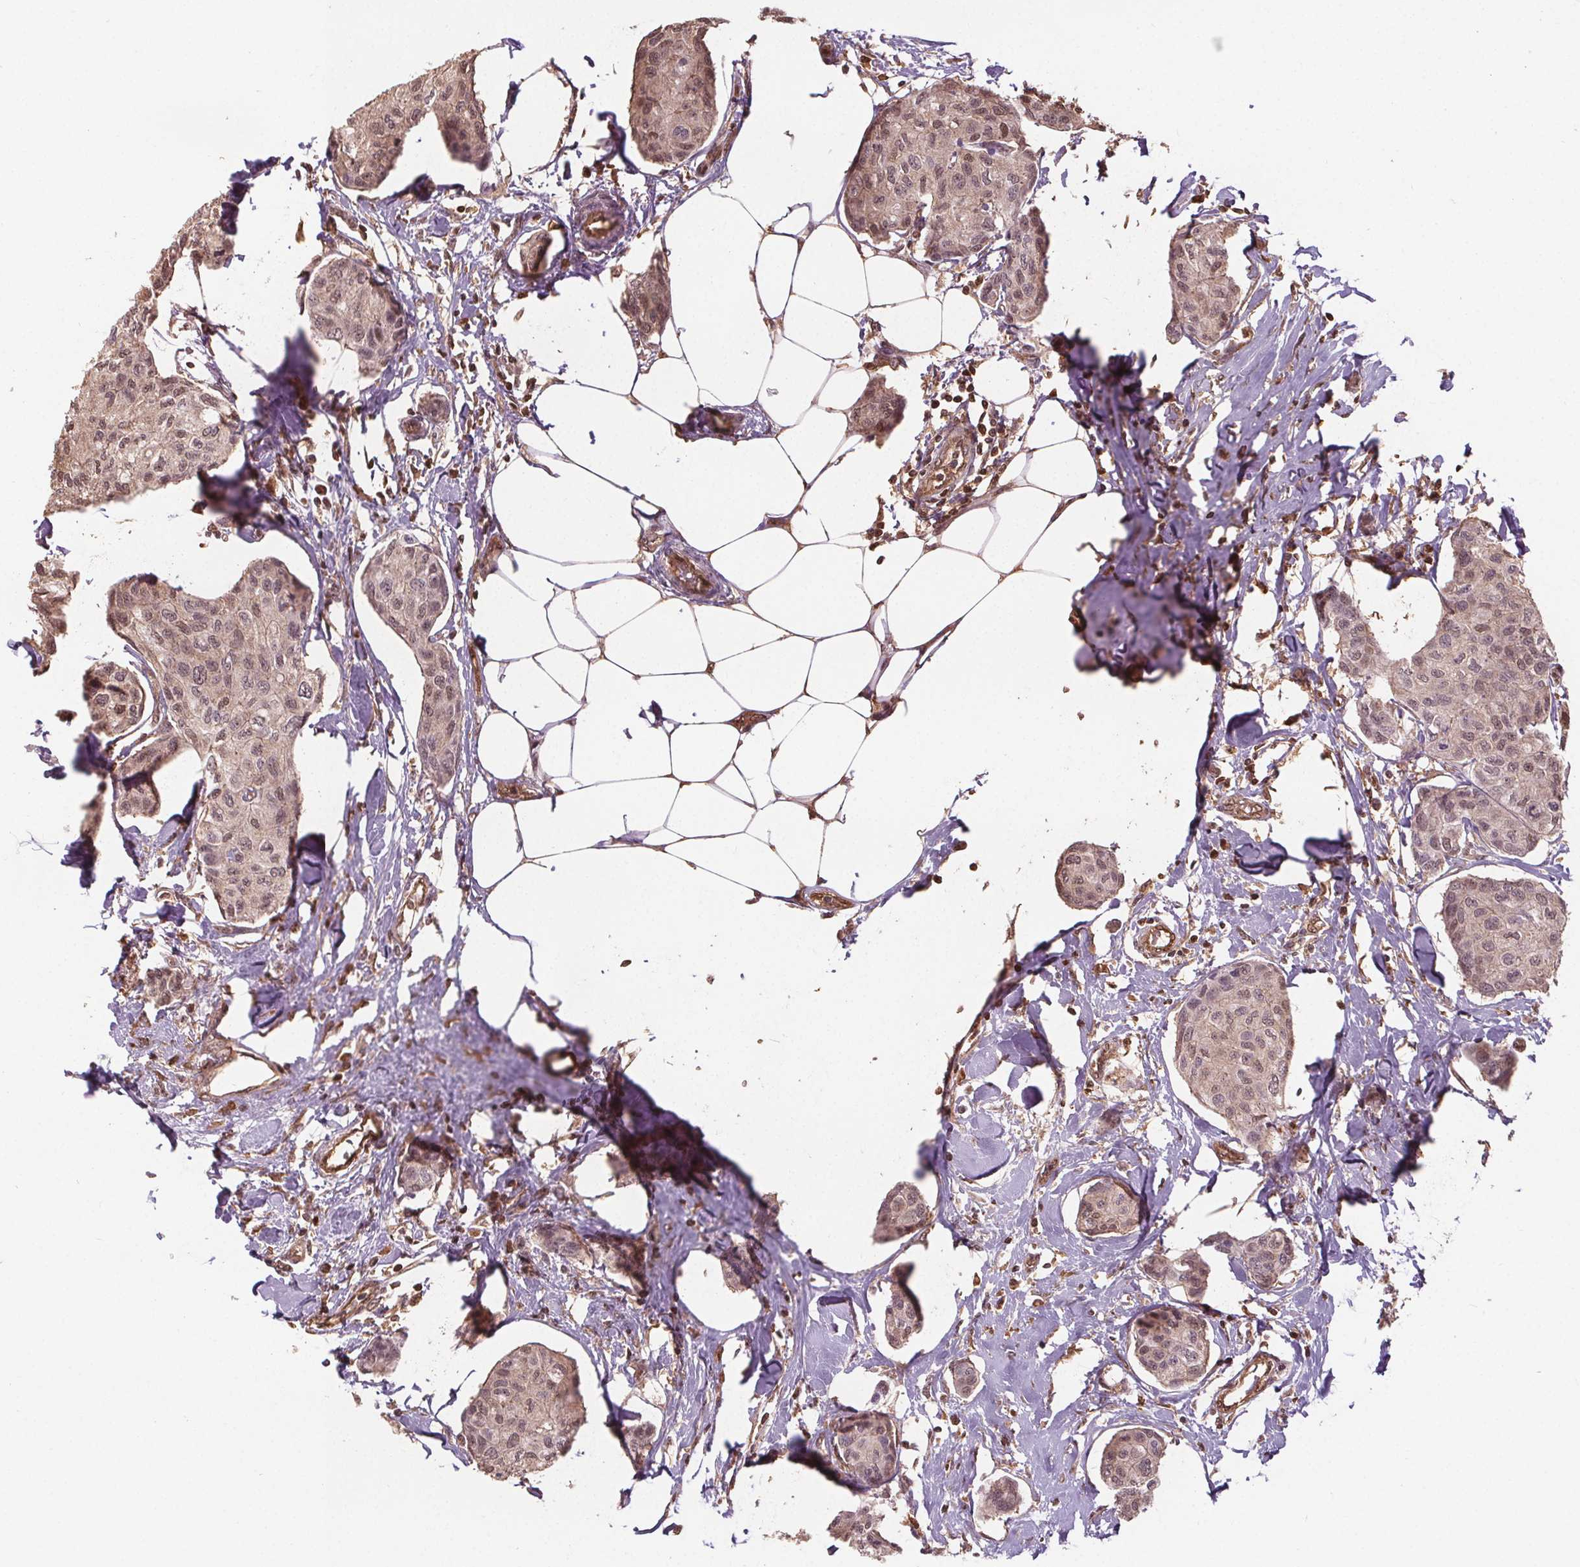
{"staining": {"intensity": "weak", "quantity": "<25%", "location": "nuclear"}, "tissue": "breast cancer", "cell_type": "Tumor cells", "image_type": "cancer", "snomed": [{"axis": "morphology", "description": "Duct carcinoma"}, {"axis": "topography", "description": "Breast"}], "caption": "IHC of breast cancer (invasive ductal carcinoma) exhibits no positivity in tumor cells.", "gene": "ENO1", "patient": {"sex": "female", "age": 80}}